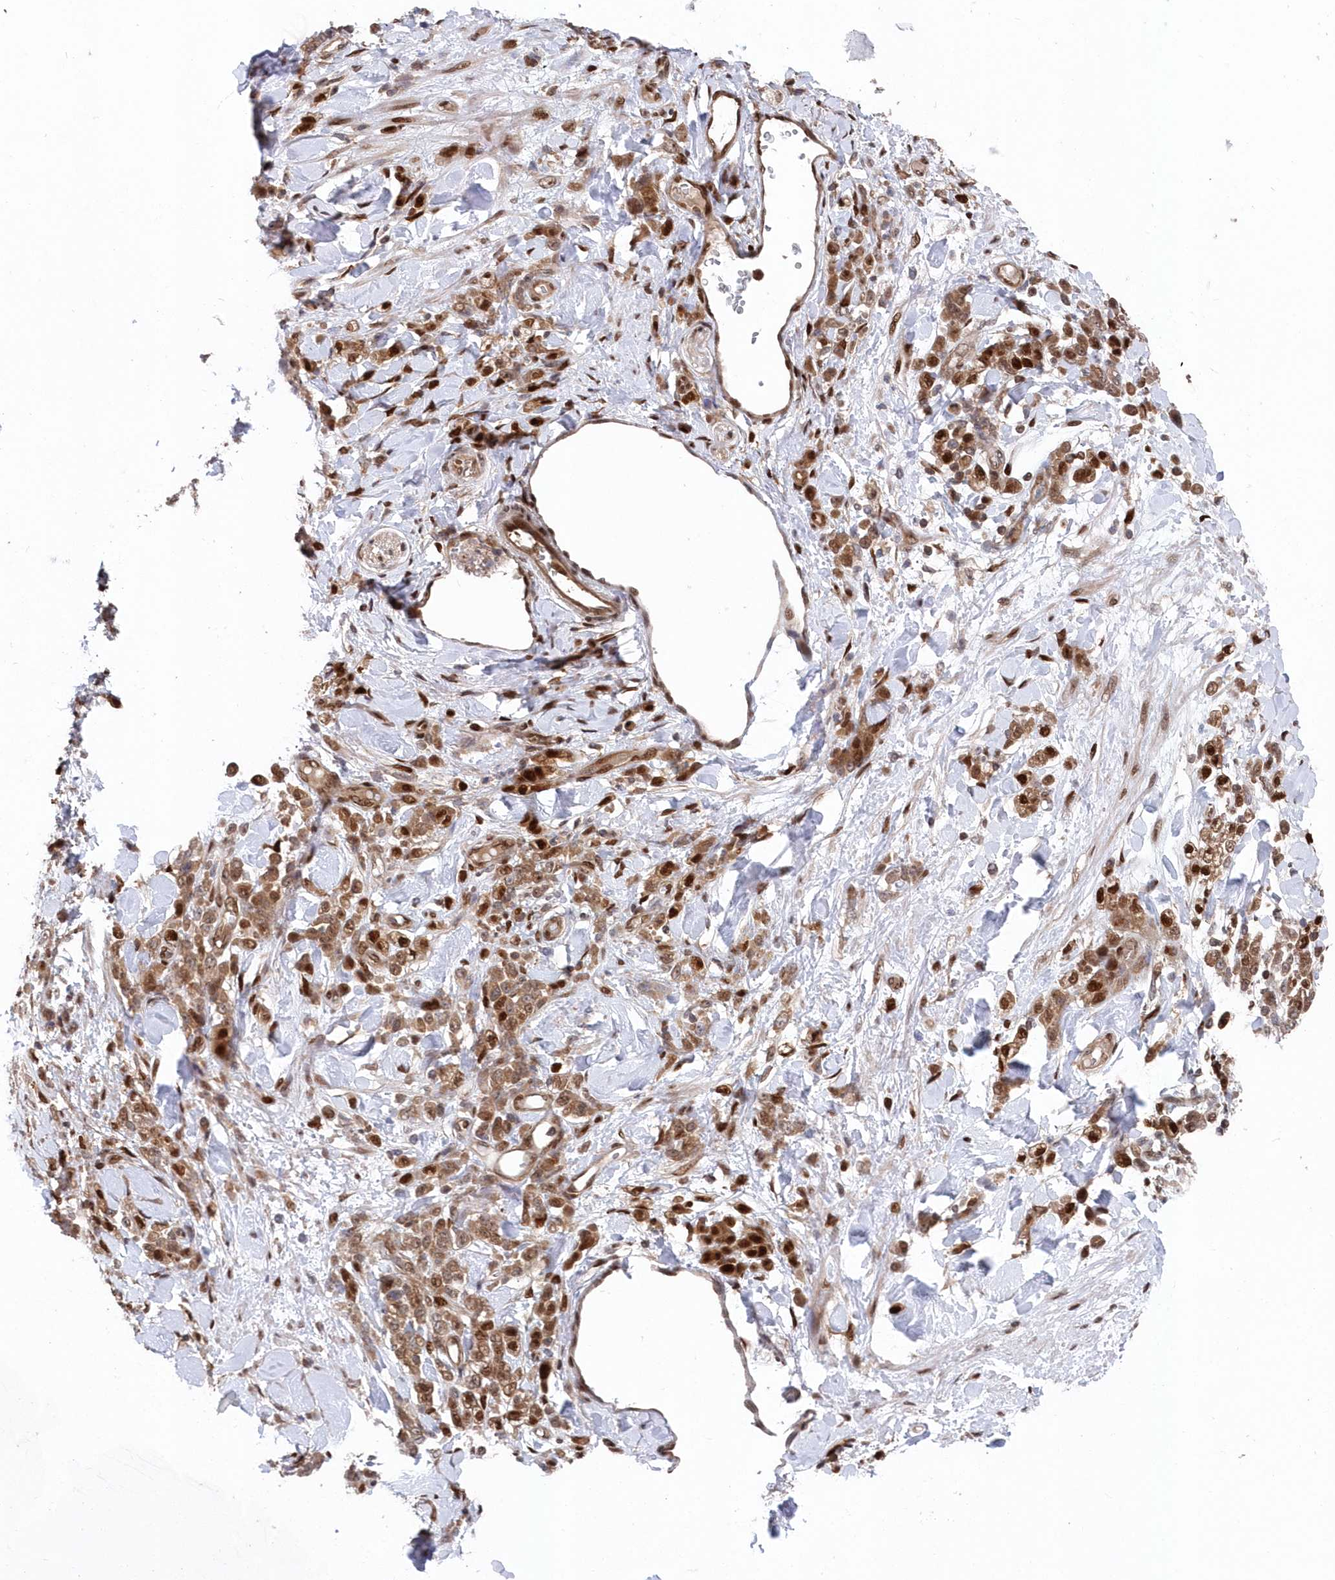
{"staining": {"intensity": "moderate", "quantity": ">75%", "location": "cytoplasmic/membranous,nuclear"}, "tissue": "stomach cancer", "cell_type": "Tumor cells", "image_type": "cancer", "snomed": [{"axis": "morphology", "description": "Normal tissue, NOS"}, {"axis": "morphology", "description": "Adenocarcinoma, NOS"}, {"axis": "topography", "description": "Stomach"}], "caption": "DAB (3,3'-diaminobenzidine) immunohistochemical staining of human stomach cancer (adenocarcinoma) shows moderate cytoplasmic/membranous and nuclear protein expression in about >75% of tumor cells.", "gene": "ABHD14B", "patient": {"sex": "male", "age": 82}}